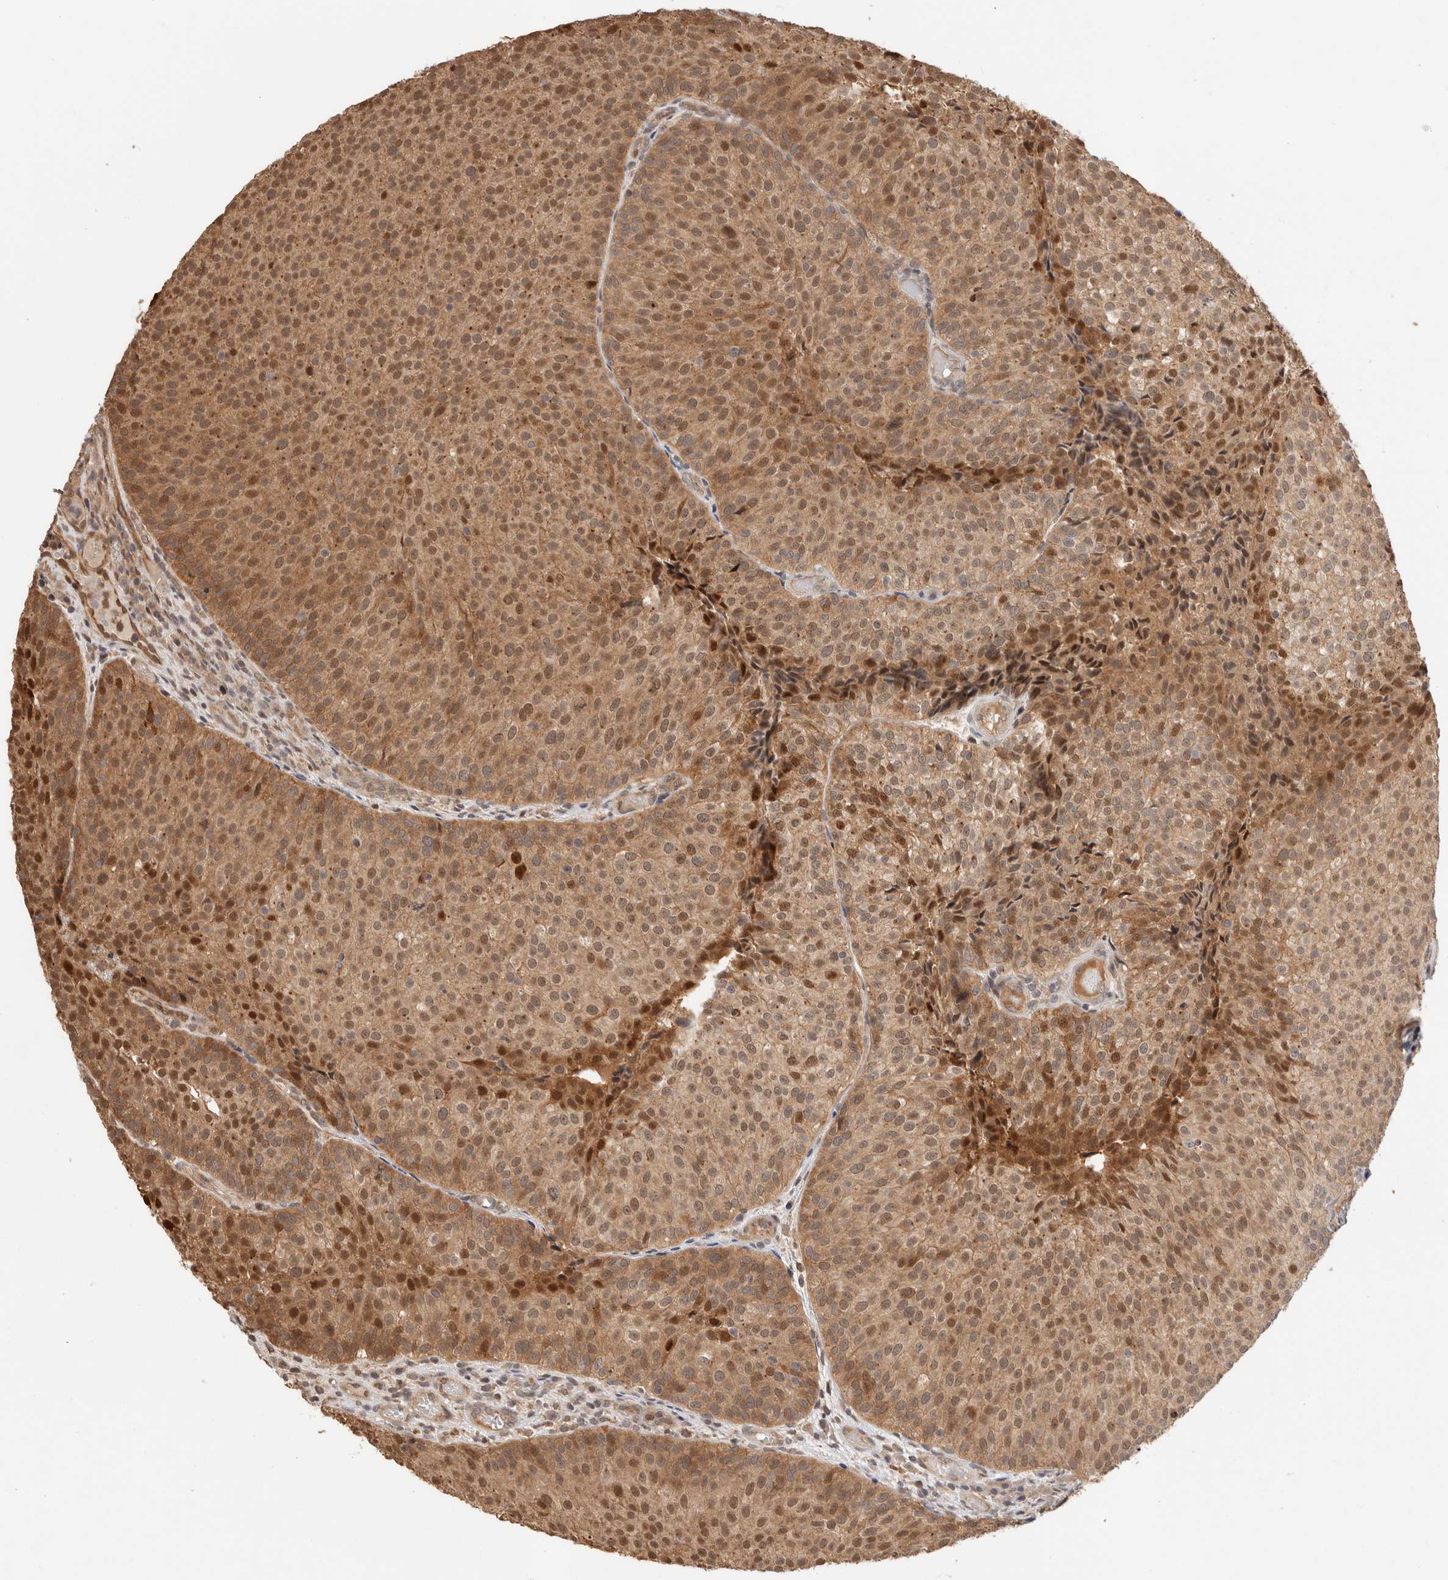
{"staining": {"intensity": "moderate", "quantity": ">75%", "location": "cytoplasmic/membranous,nuclear"}, "tissue": "urothelial cancer", "cell_type": "Tumor cells", "image_type": "cancer", "snomed": [{"axis": "morphology", "description": "Urothelial carcinoma, Low grade"}, {"axis": "topography", "description": "Urinary bladder"}], "caption": "Immunohistochemical staining of human urothelial cancer demonstrates medium levels of moderate cytoplasmic/membranous and nuclear protein expression in about >75% of tumor cells.", "gene": "OTUD6B", "patient": {"sex": "male", "age": 86}}